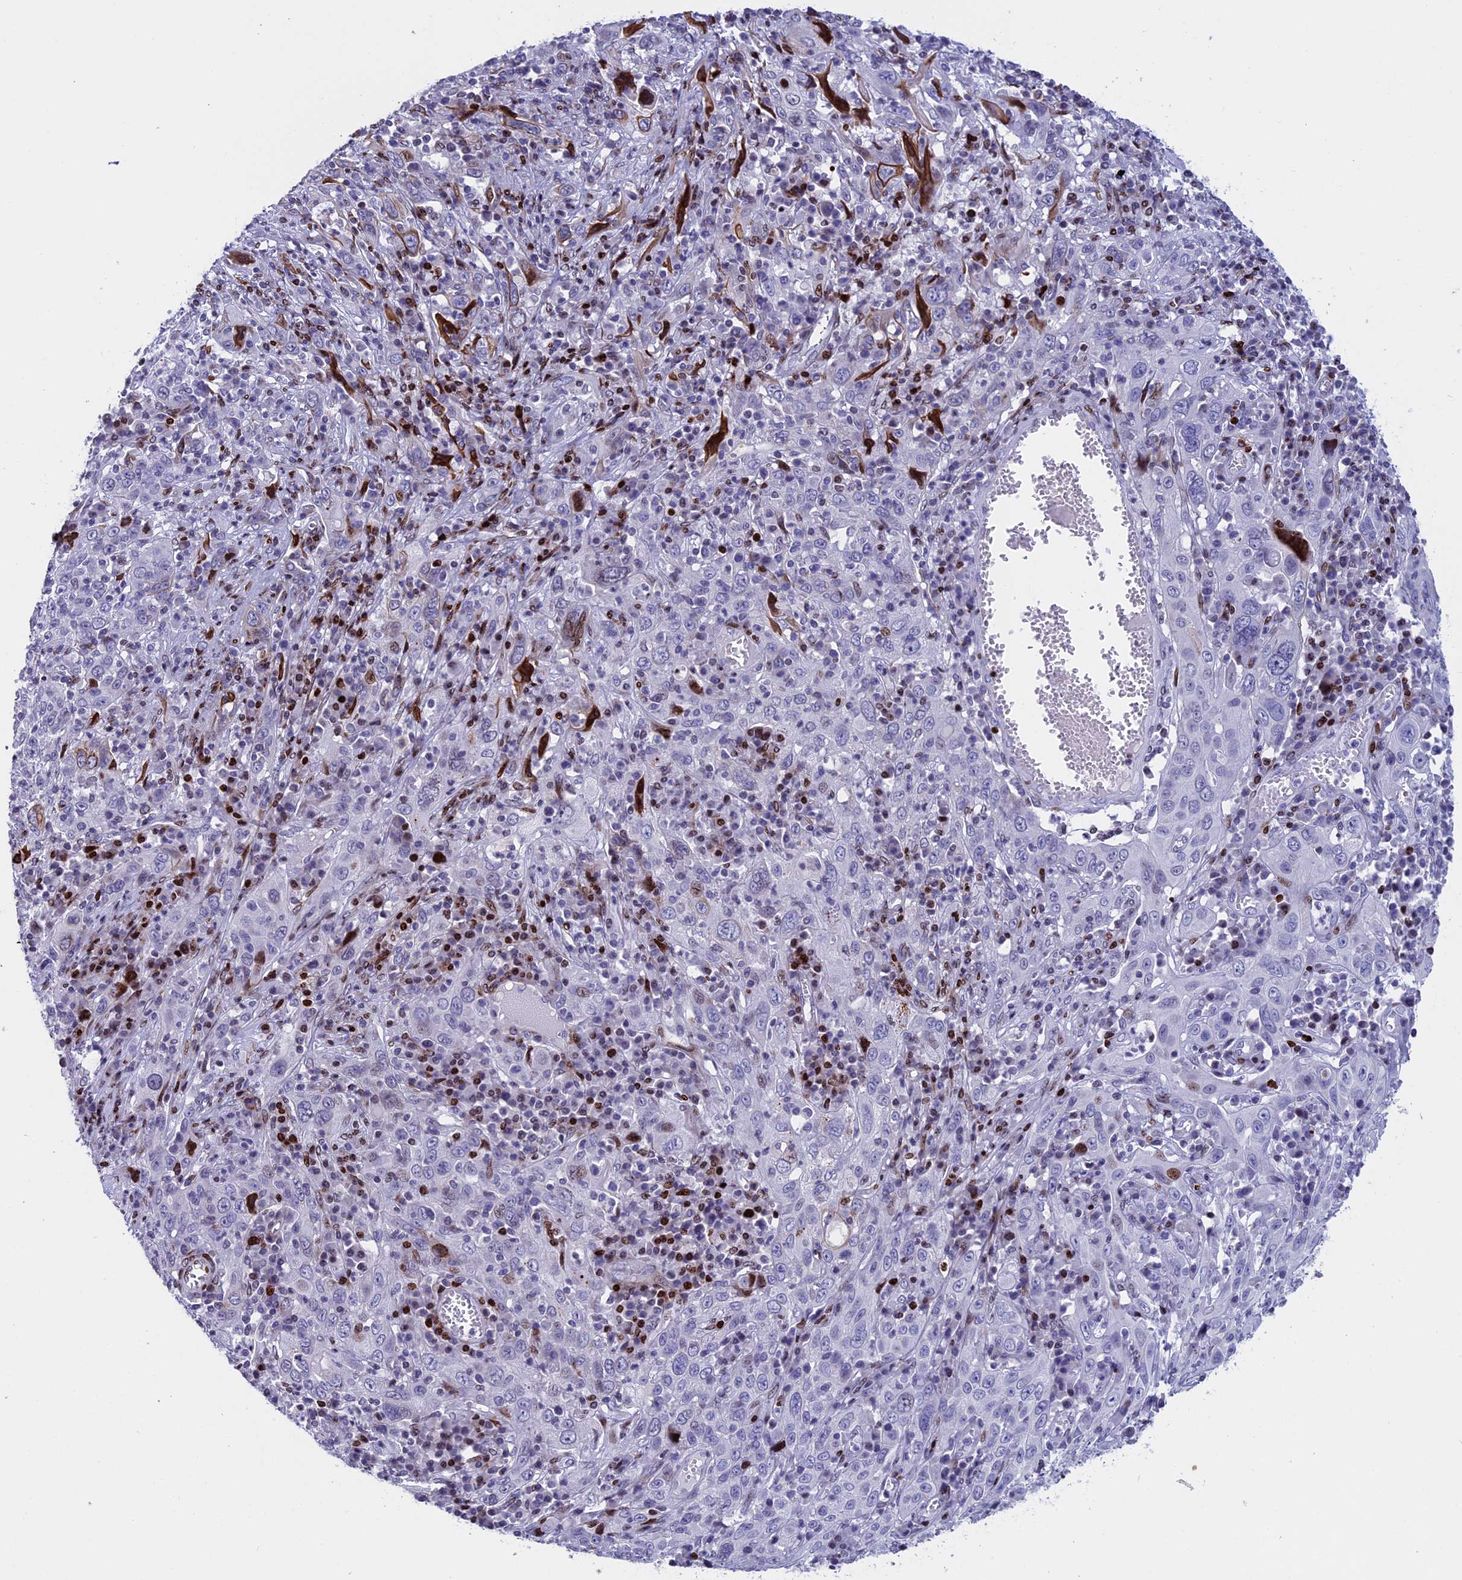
{"staining": {"intensity": "negative", "quantity": "none", "location": "none"}, "tissue": "cervical cancer", "cell_type": "Tumor cells", "image_type": "cancer", "snomed": [{"axis": "morphology", "description": "Squamous cell carcinoma, NOS"}, {"axis": "topography", "description": "Cervix"}], "caption": "Immunohistochemical staining of cervical cancer (squamous cell carcinoma) exhibits no significant positivity in tumor cells. (DAB IHC visualized using brightfield microscopy, high magnification).", "gene": "BTBD3", "patient": {"sex": "female", "age": 46}}